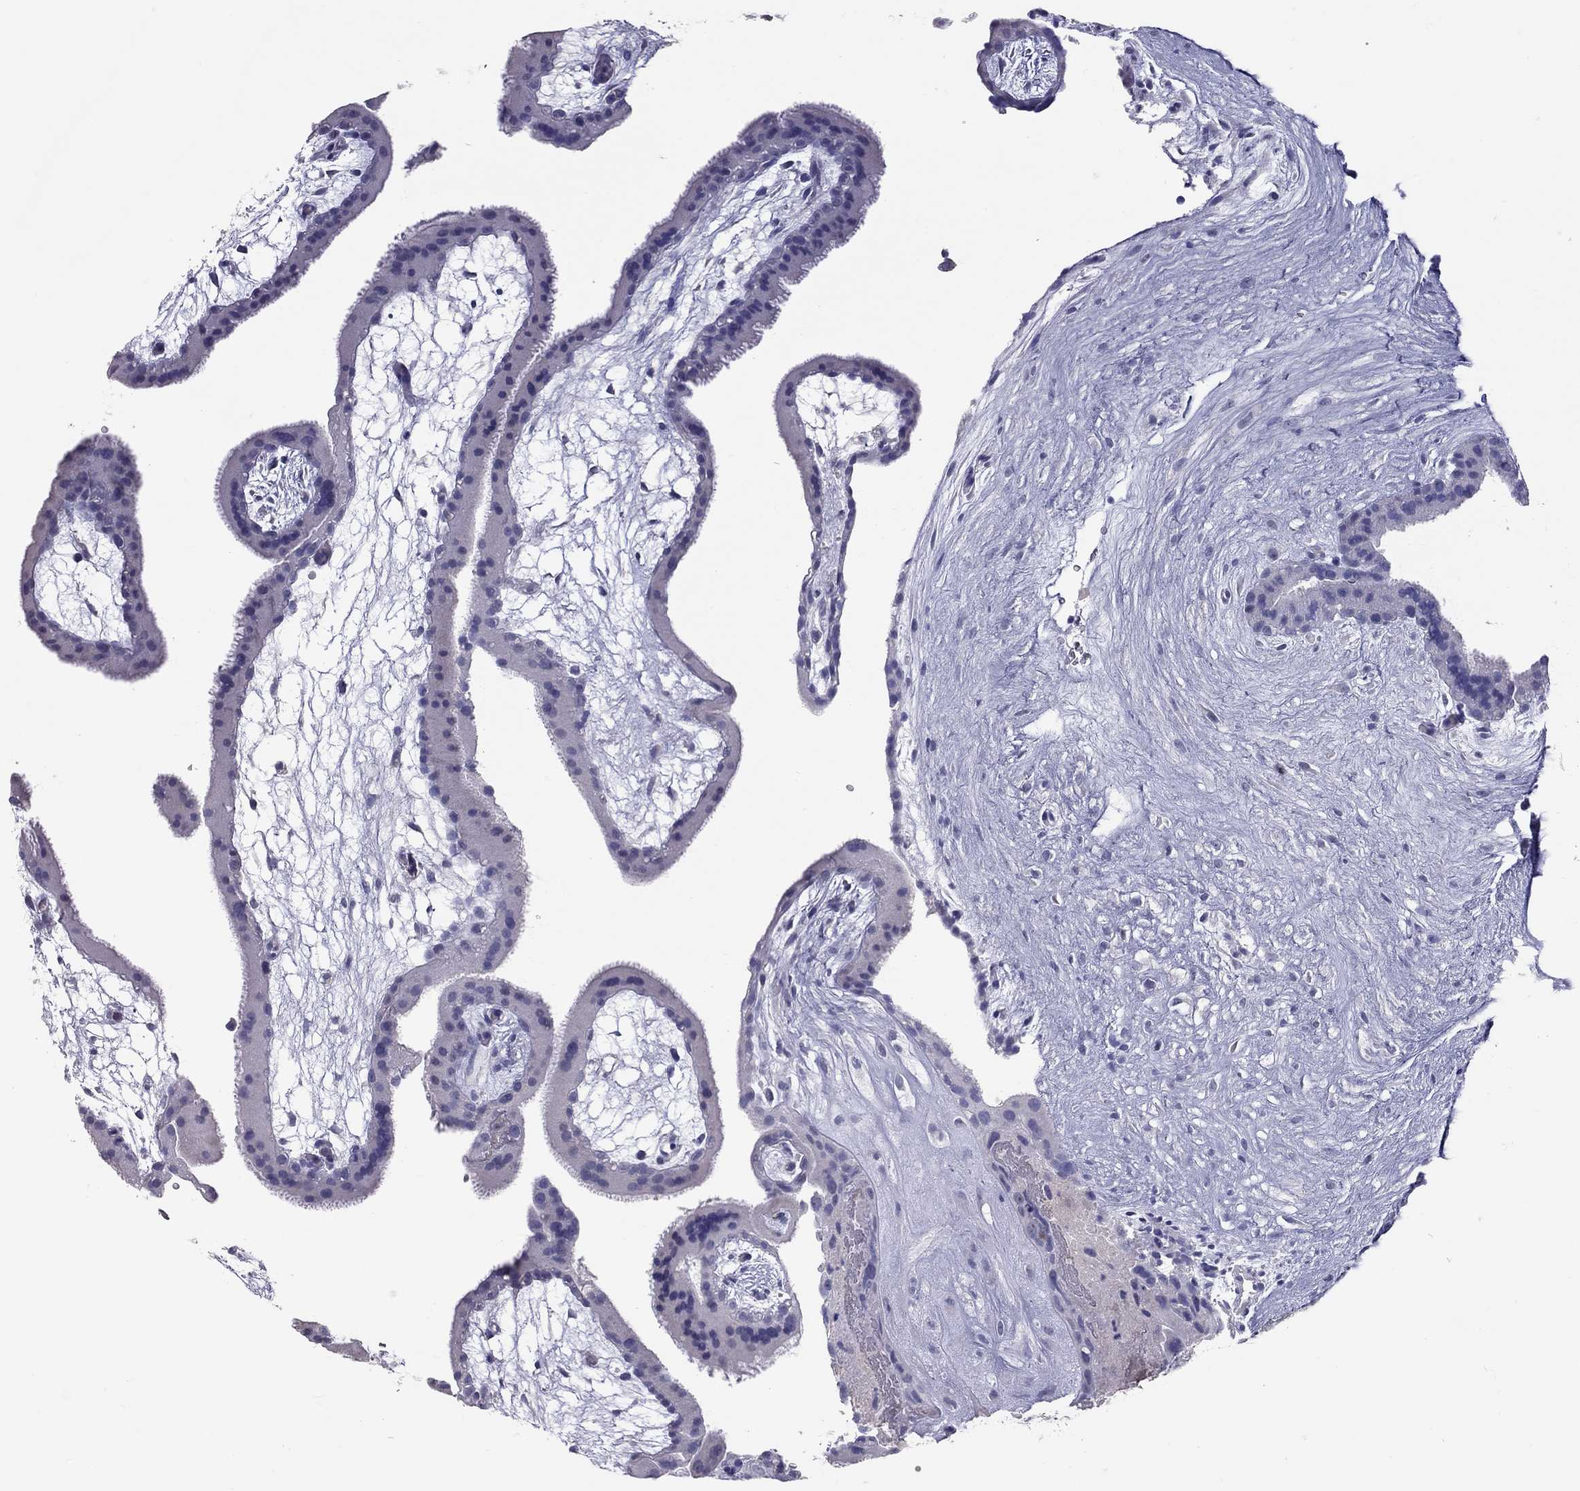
{"staining": {"intensity": "negative", "quantity": "none", "location": "none"}, "tissue": "placenta", "cell_type": "Decidual cells", "image_type": "normal", "snomed": [{"axis": "morphology", "description": "Normal tissue, NOS"}, {"axis": "topography", "description": "Placenta"}], "caption": "Placenta was stained to show a protein in brown. There is no significant staining in decidual cells. The staining was performed using DAB (3,3'-diaminobenzidine) to visualize the protein expression in brown, while the nuclei were stained in blue with hematoxylin (Magnification: 20x).", "gene": "IL17REL", "patient": {"sex": "female", "age": 19}}